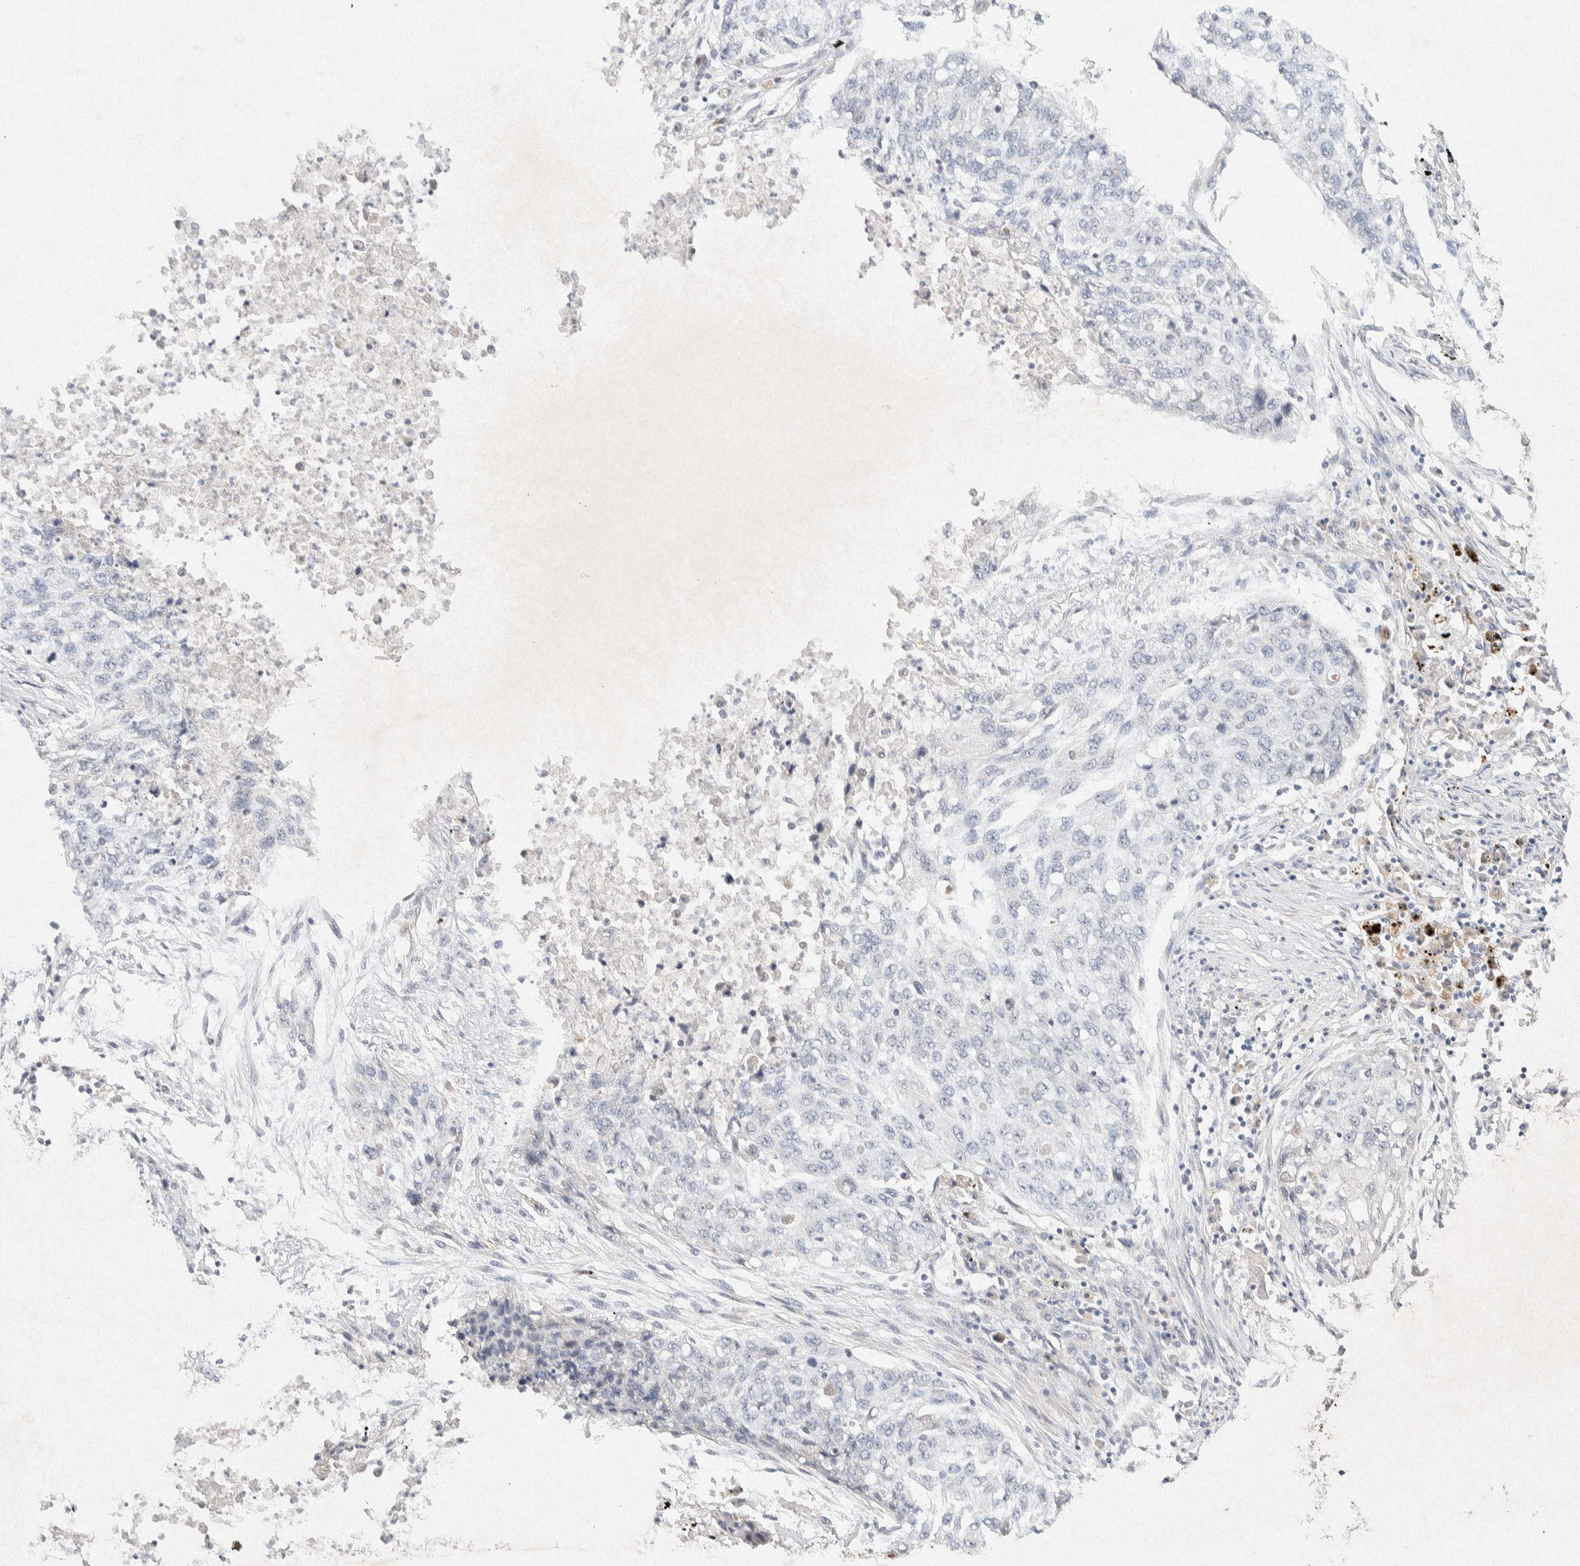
{"staining": {"intensity": "negative", "quantity": "none", "location": "none"}, "tissue": "lung cancer", "cell_type": "Tumor cells", "image_type": "cancer", "snomed": [{"axis": "morphology", "description": "Squamous cell carcinoma, NOS"}, {"axis": "topography", "description": "Lung"}], "caption": "This is an IHC micrograph of lung cancer (squamous cell carcinoma). There is no staining in tumor cells.", "gene": "GNAI1", "patient": {"sex": "female", "age": 63}}